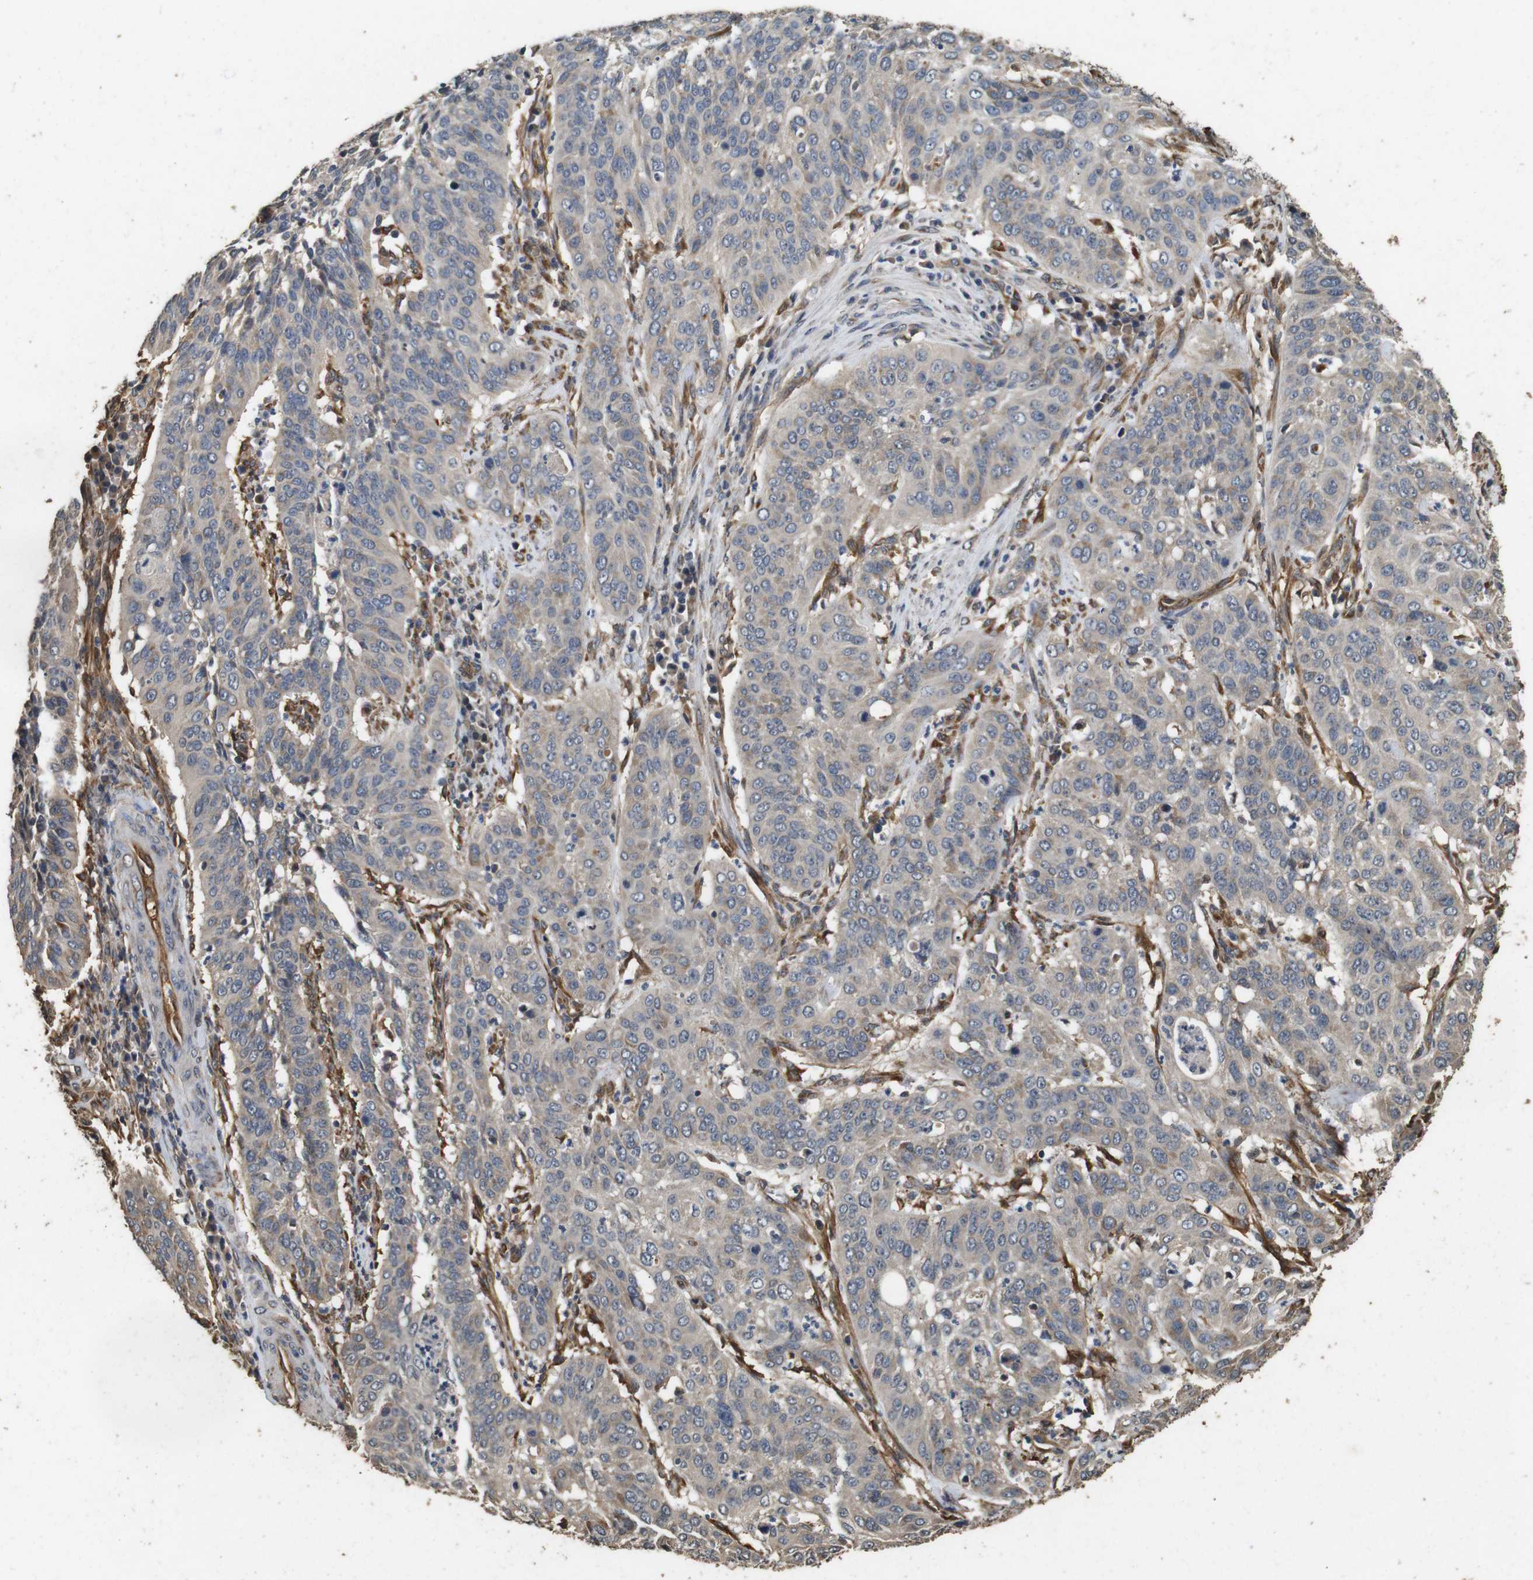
{"staining": {"intensity": "weak", "quantity": ">75%", "location": "cytoplasmic/membranous"}, "tissue": "cervical cancer", "cell_type": "Tumor cells", "image_type": "cancer", "snomed": [{"axis": "morphology", "description": "Normal tissue, NOS"}, {"axis": "morphology", "description": "Squamous cell carcinoma, NOS"}, {"axis": "topography", "description": "Cervix"}], "caption": "Immunohistochemical staining of human squamous cell carcinoma (cervical) demonstrates low levels of weak cytoplasmic/membranous protein expression in approximately >75% of tumor cells.", "gene": "CNPY4", "patient": {"sex": "female", "age": 39}}